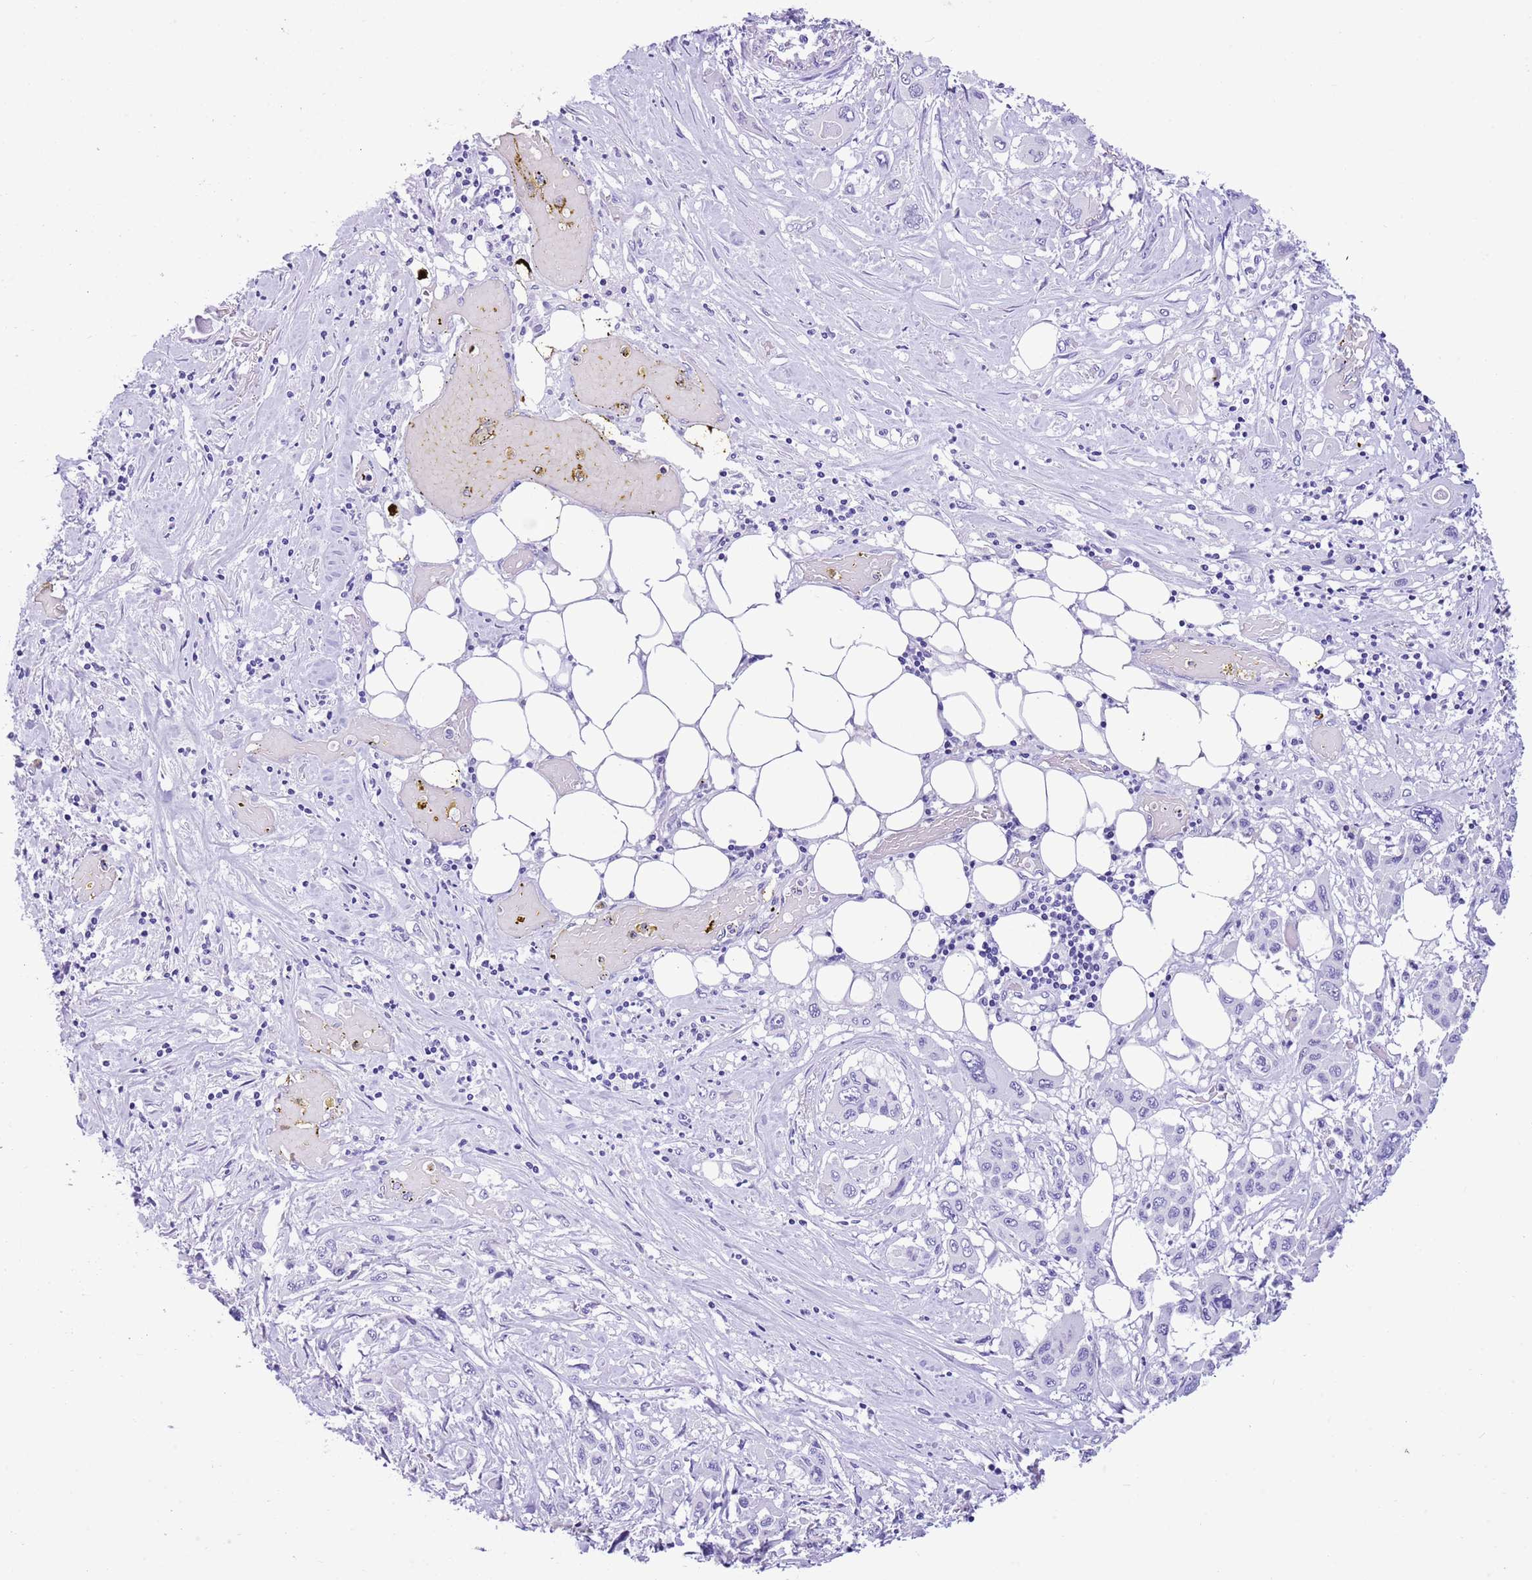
{"staining": {"intensity": "negative", "quantity": "none", "location": "none"}, "tissue": "pancreatic cancer", "cell_type": "Tumor cells", "image_type": "cancer", "snomed": [{"axis": "morphology", "description": "Adenocarcinoma, NOS"}, {"axis": "topography", "description": "Pancreas"}], "caption": "Tumor cells show no significant protein positivity in pancreatic cancer.", "gene": "TBC1D10B", "patient": {"sex": "male", "age": 92}}